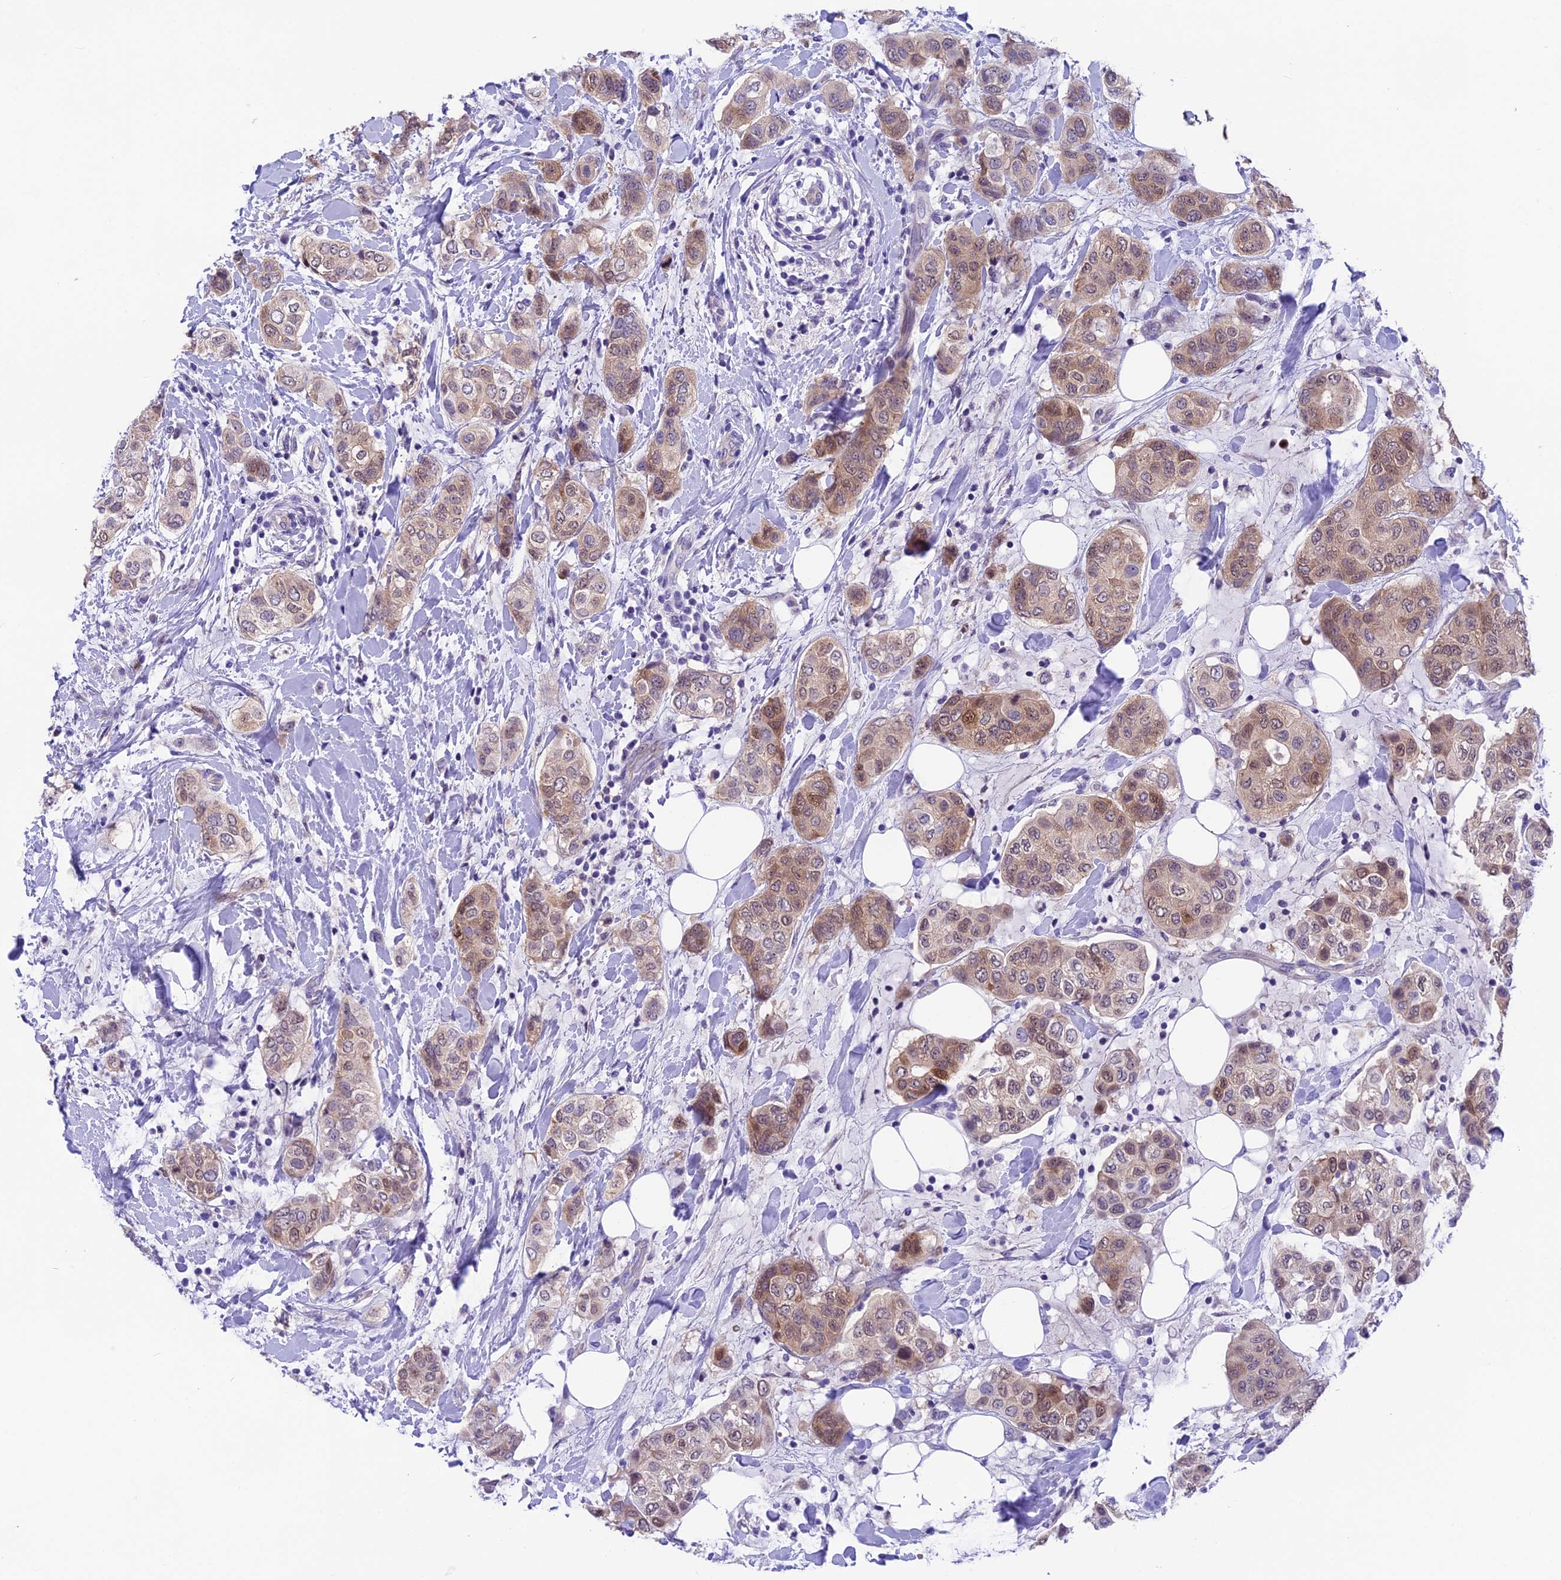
{"staining": {"intensity": "moderate", "quantity": "<25%", "location": "nuclear"}, "tissue": "breast cancer", "cell_type": "Tumor cells", "image_type": "cancer", "snomed": [{"axis": "morphology", "description": "Lobular carcinoma"}, {"axis": "topography", "description": "Breast"}], "caption": "There is low levels of moderate nuclear positivity in tumor cells of lobular carcinoma (breast), as demonstrated by immunohistochemical staining (brown color).", "gene": "PRR15", "patient": {"sex": "female", "age": 51}}